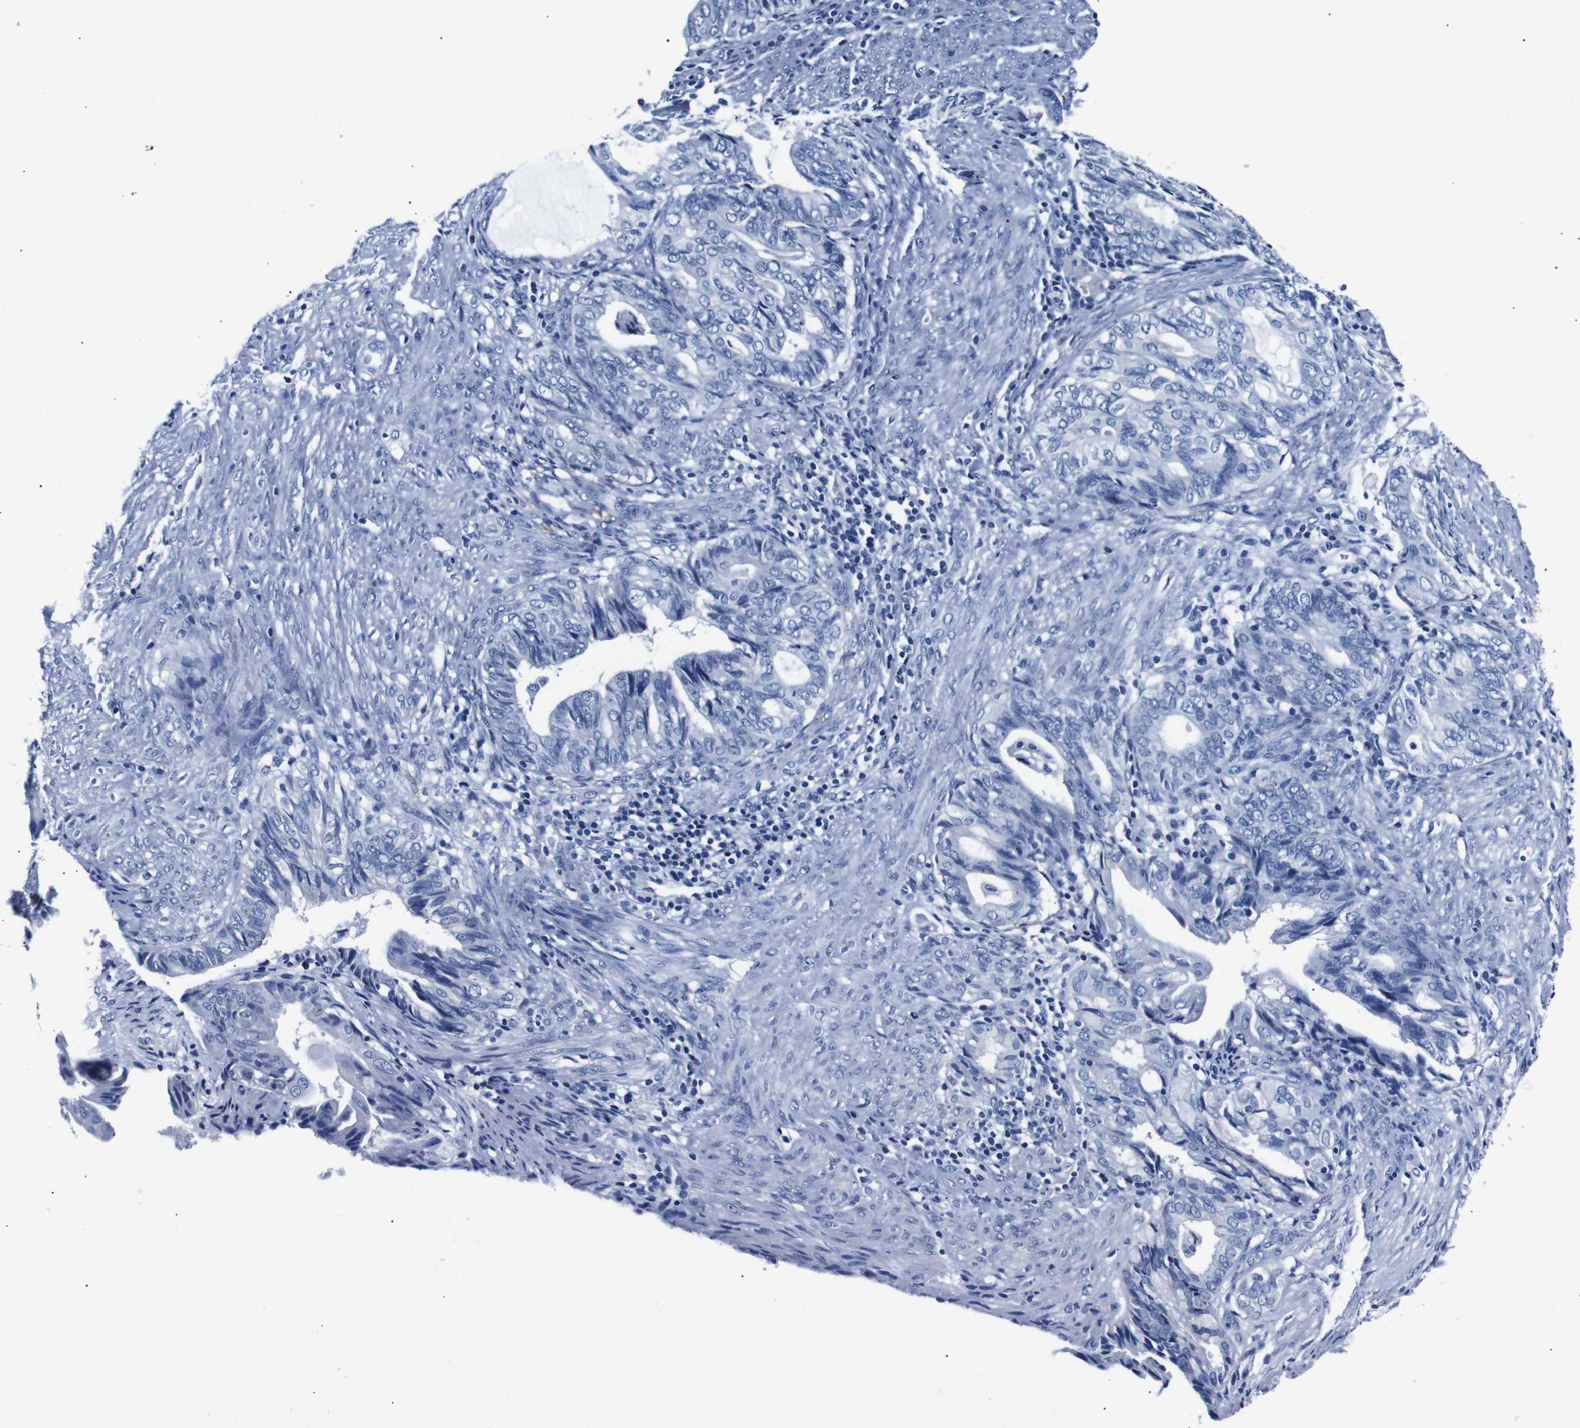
{"staining": {"intensity": "negative", "quantity": "none", "location": "none"}, "tissue": "endometrial cancer", "cell_type": "Tumor cells", "image_type": "cancer", "snomed": [{"axis": "morphology", "description": "Adenocarcinoma, NOS"}, {"axis": "topography", "description": "Endometrium"}], "caption": "Protein analysis of endometrial cancer (adenocarcinoma) shows no significant positivity in tumor cells.", "gene": "GAP43", "patient": {"sex": "female", "age": 86}}